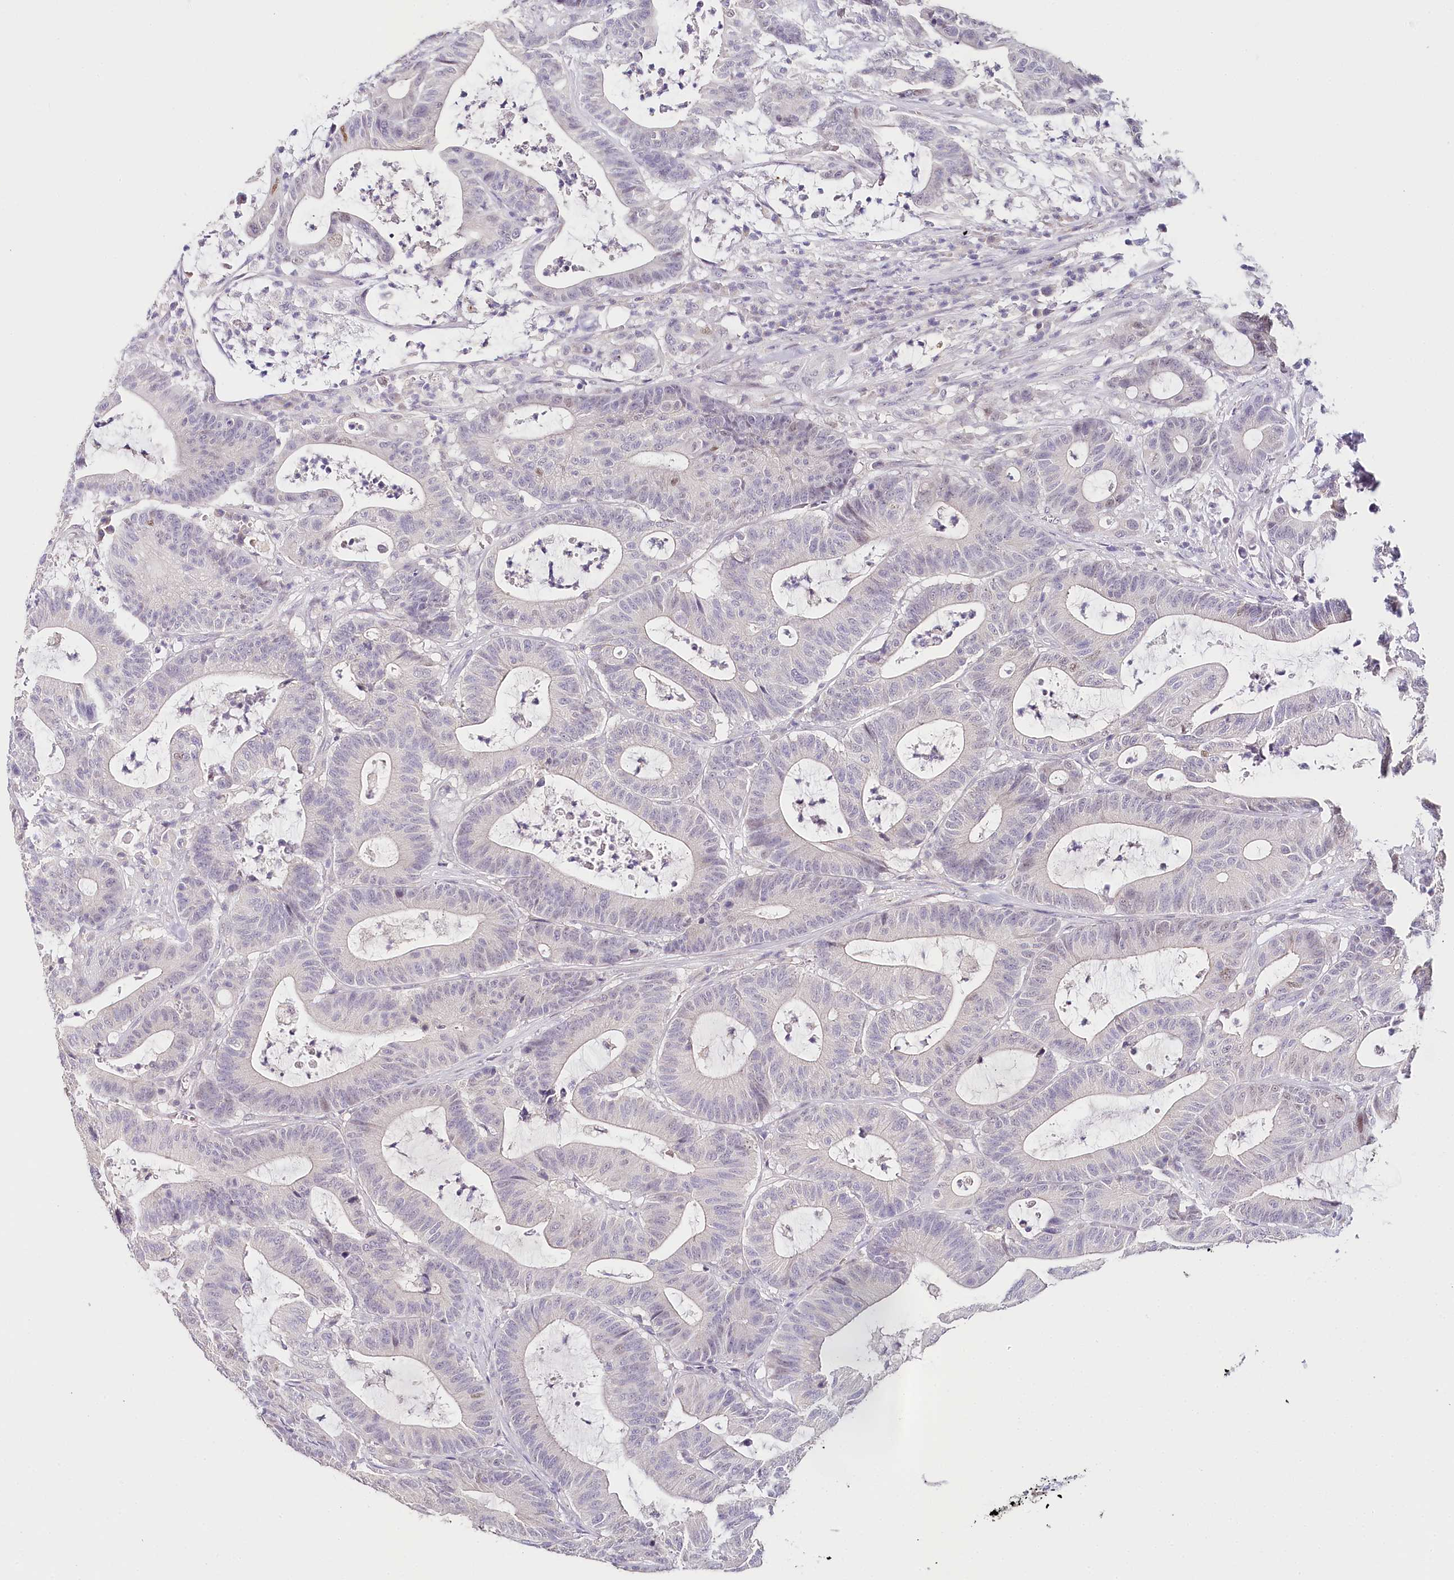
{"staining": {"intensity": "negative", "quantity": "none", "location": "none"}, "tissue": "colorectal cancer", "cell_type": "Tumor cells", "image_type": "cancer", "snomed": [{"axis": "morphology", "description": "Adenocarcinoma, NOS"}, {"axis": "topography", "description": "Colon"}], "caption": "Image shows no protein expression in tumor cells of colorectal cancer (adenocarcinoma) tissue.", "gene": "TP53", "patient": {"sex": "female", "age": 84}}